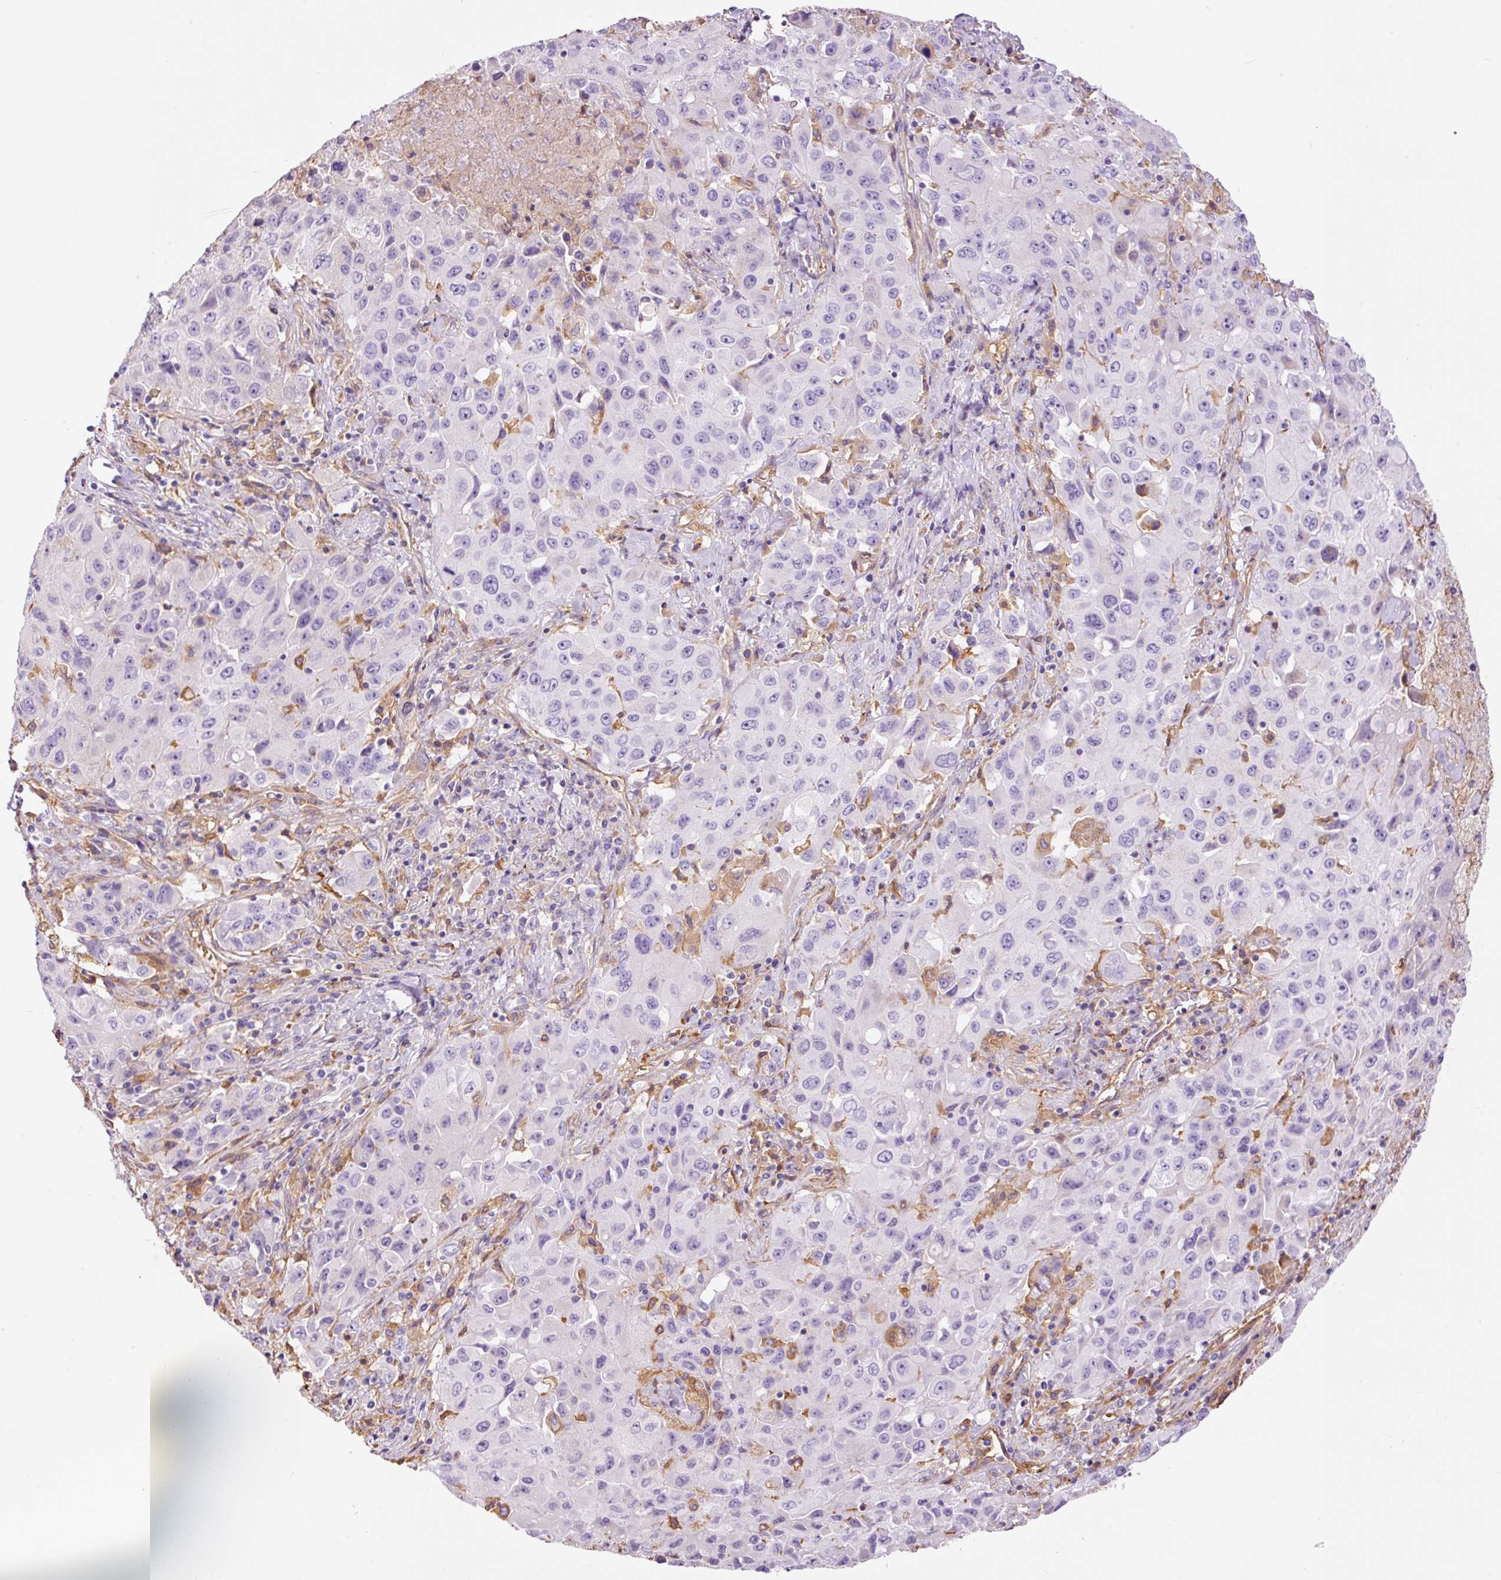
{"staining": {"intensity": "negative", "quantity": "none", "location": "none"}, "tissue": "lung cancer", "cell_type": "Tumor cells", "image_type": "cancer", "snomed": [{"axis": "morphology", "description": "Squamous cell carcinoma, NOS"}, {"axis": "topography", "description": "Lung"}], "caption": "The photomicrograph reveals no significant staining in tumor cells of lung cancer (squamous cell carcinoma). (DAB IHC with hematoxylin counter stain).", "gene": "IL10RB", "patient": {"sex": "male", "age": 63}}